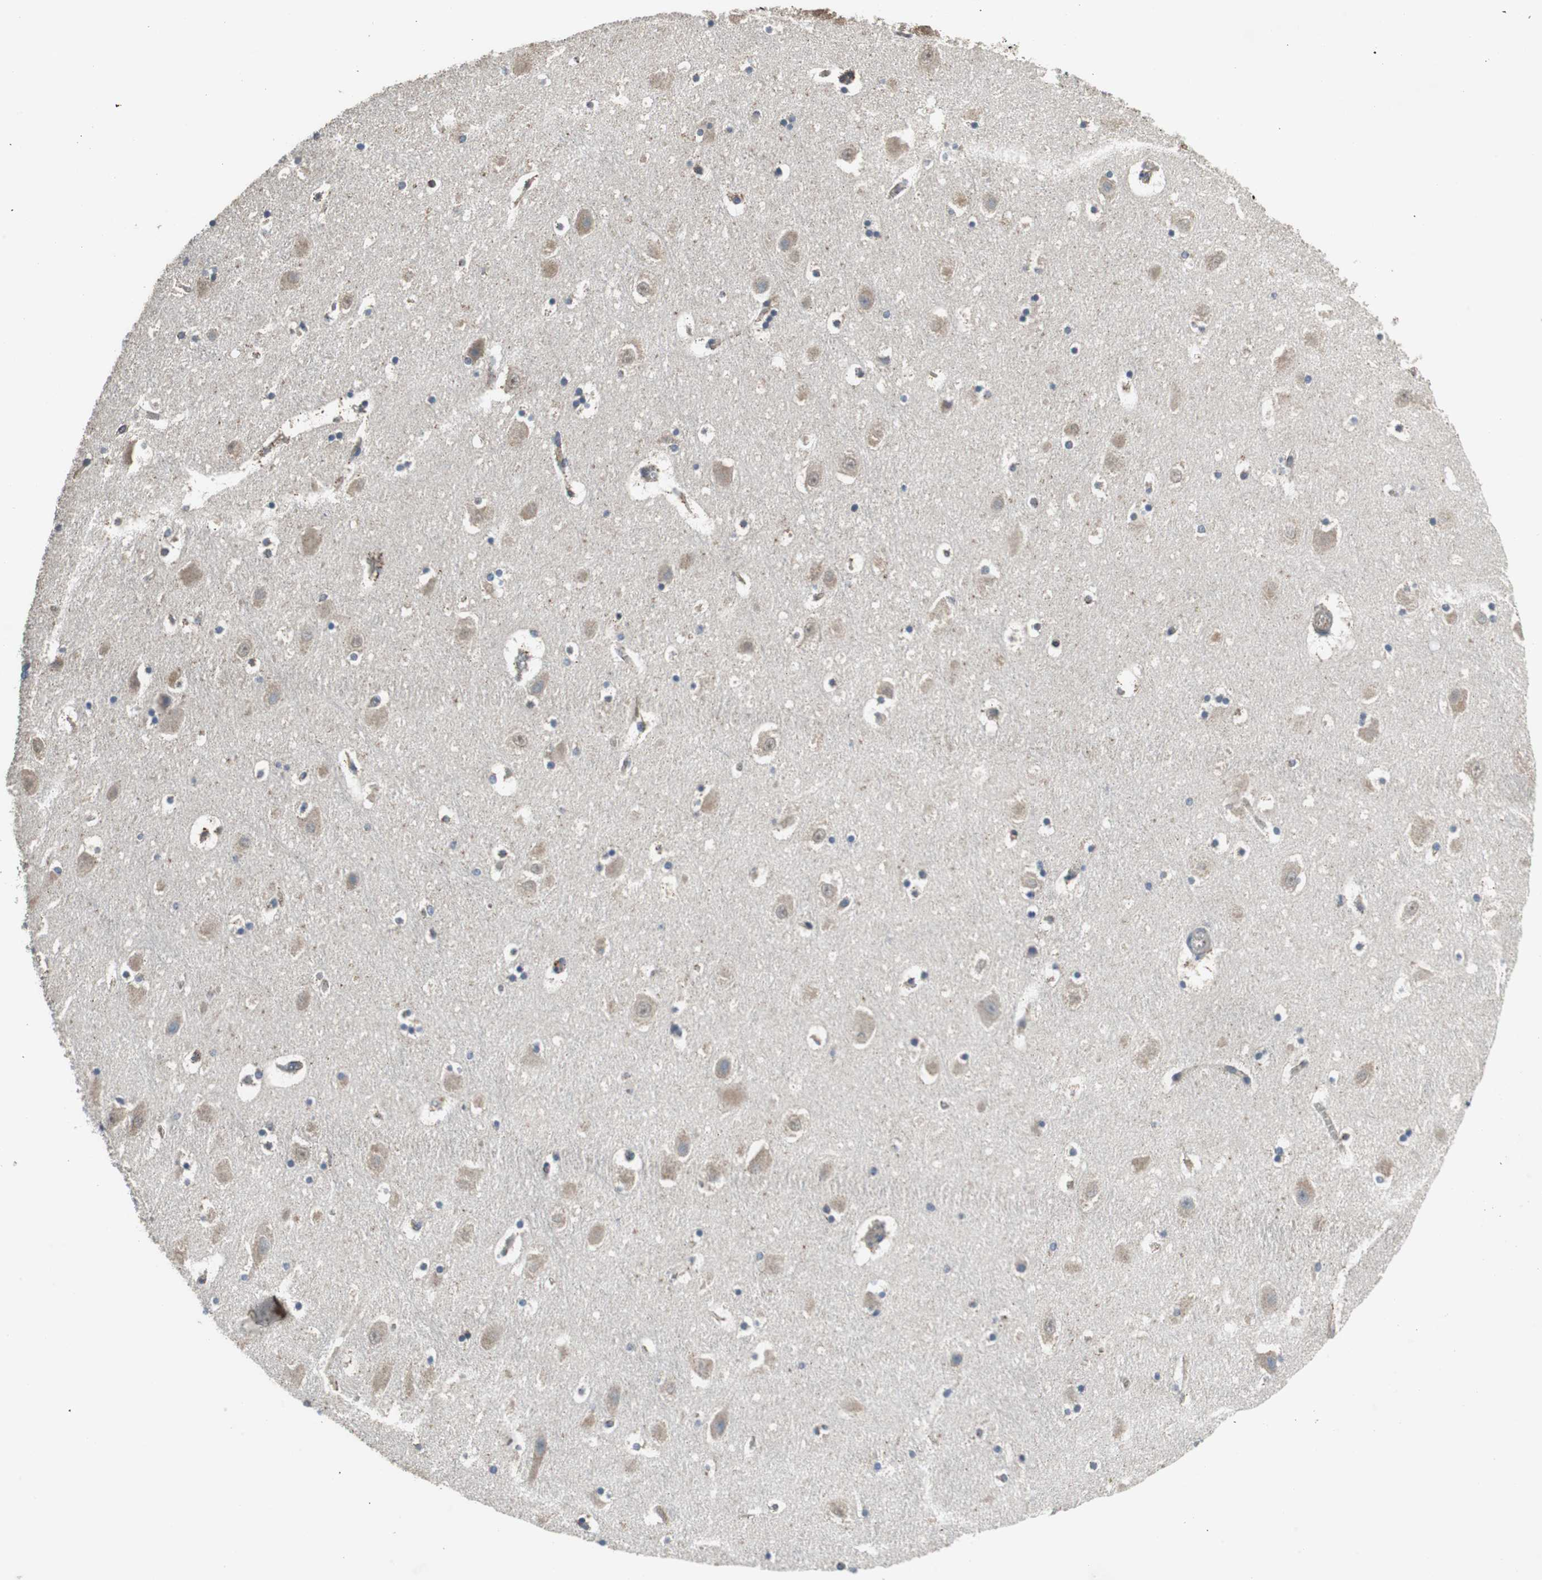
{"staining": {"intensity": "moderate", "quantity": "<25%", "location": "cytoplasmic/membranous"}, "tissue": "hippocampus", "cell_type": "Glial cells", "image_type": "normal", "snomed": [{"axis": "morphology", "description": "Normal tissue, NOS"}, {"axis": "topography", "description": "Hippocampus"}], "caption": "Protein staining shows moderate cytoplasmic/membranous expression in approximately <25% of glial cells in normal hippocampus.", "gene": "PI4KB", "patient": {"sex": "male", "age": 45}}